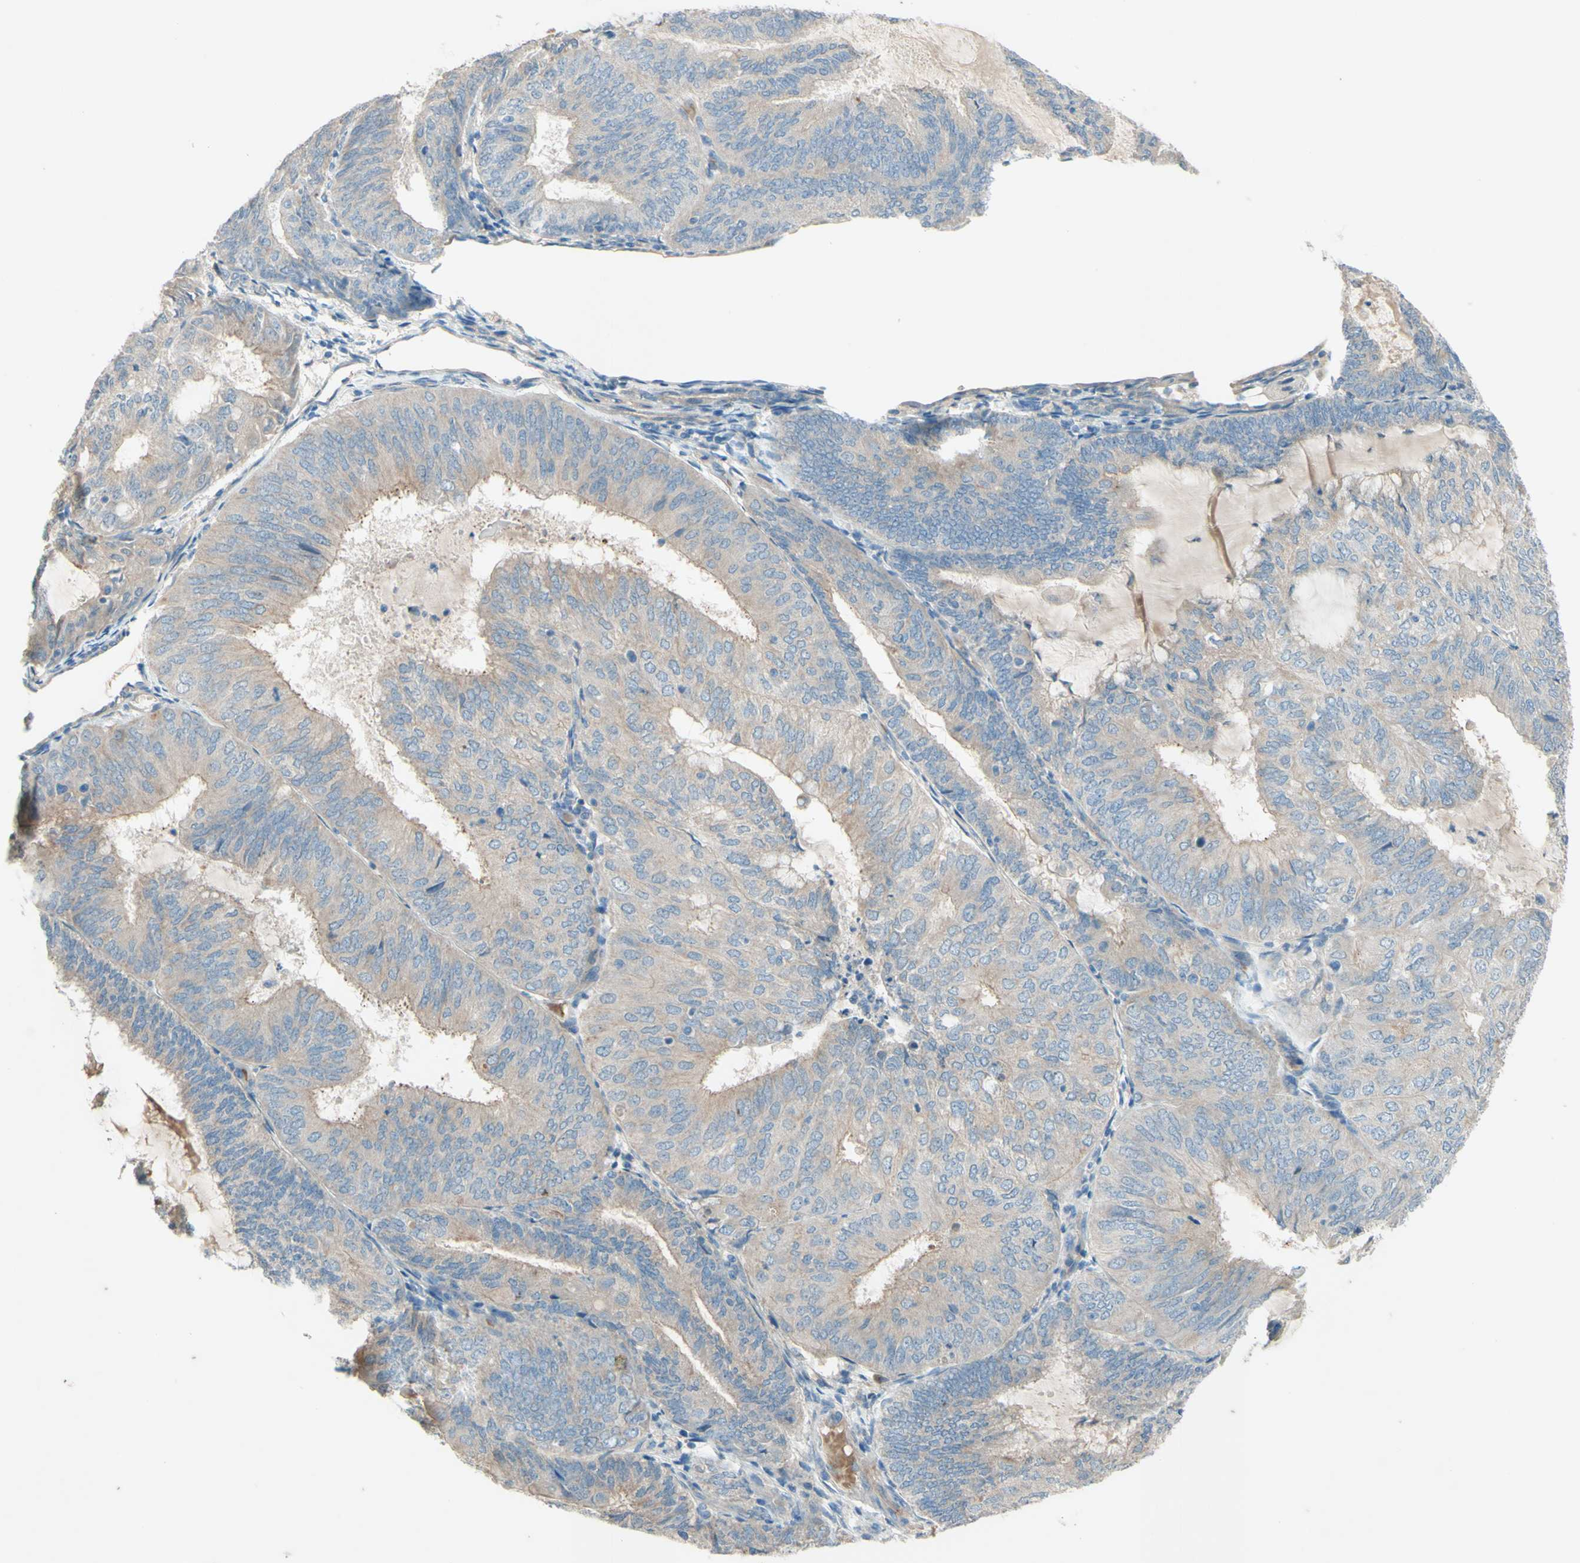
{"staining": {"intensity": "weak", "quantity": "25%-75%", "location": "cytoplasmic/membranous"}, "tissue": "endometrial cancer", "cell_type": "Tumor cells", "image_type": "cancer", "snomed": [{"axis": "morphology", "description": "Adenocarcinoma, NOS"}, {"axis": "topography", "description": "Endometrium"}], "caption": "Immunohistochemical staining of human adenocarcinoma (endometrial) displays low levels of weak cytoplasmic/membranous protein positivity in approximately 25%-75% of tumor cells.", "gene": "IL2", "patient": {"sex": "female", "age": 81}}